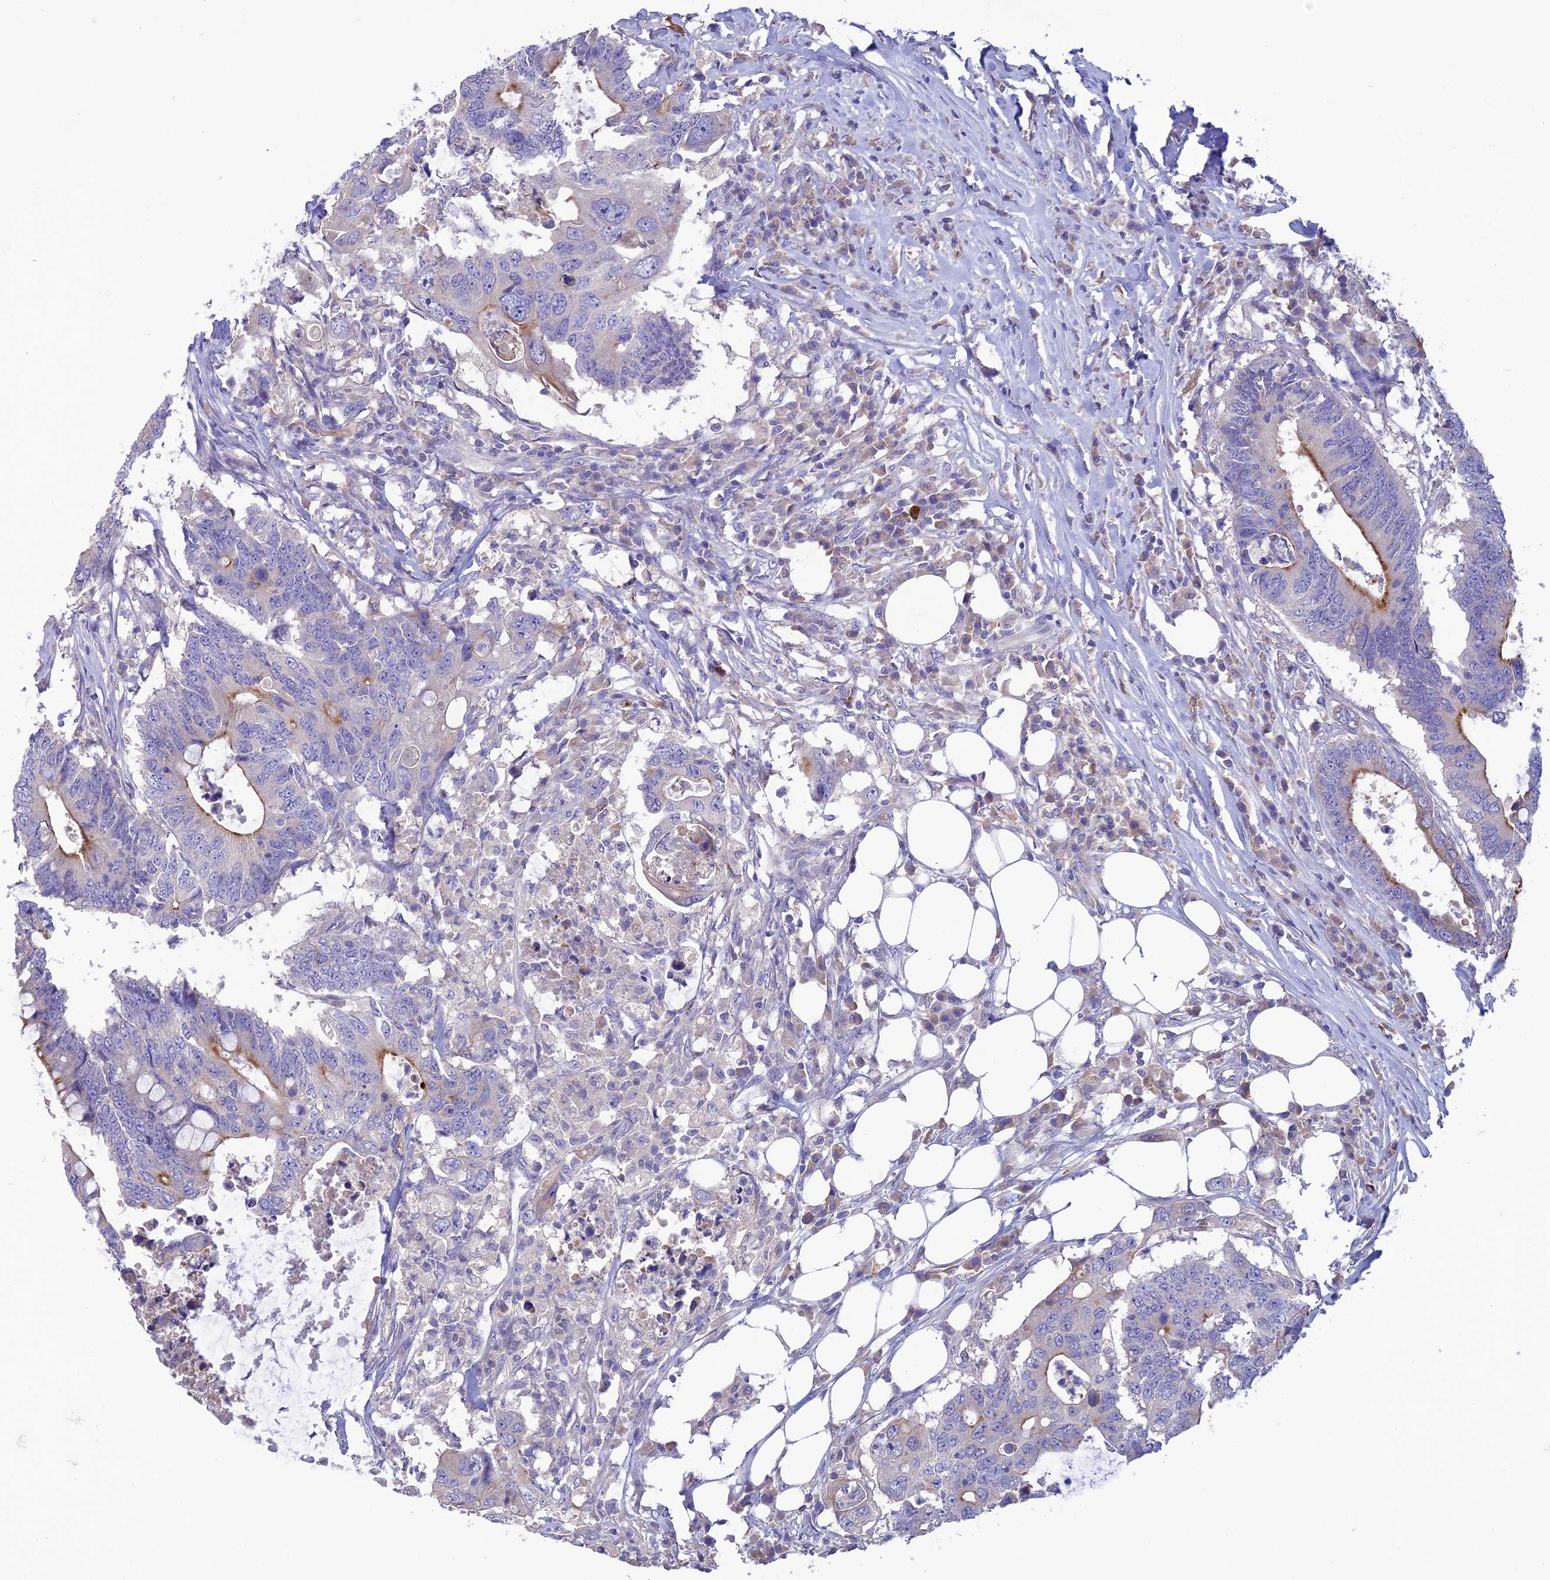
{"staining": {"intensity": "strong", "quantity": "<25%", "location": "cytoplasmic/membranous"}, "tissue": "colorectal cancer", "cell_type": "Tumor cells", "image_type": "cancer", "snomed": [{"axis": "morphology", "description": "Adenocarcinoma, NOS"}, {"axis": "topography", "description": "Colon"}], "caption": "IHC of colorectal cancer (adenocarcinoma) reveals medium levels of strong cytoplasmic/membranous positivity in about <25% of tumor cells.", "gene": "SFT2D2", "patient": {"sex": "male", "age": 71}}